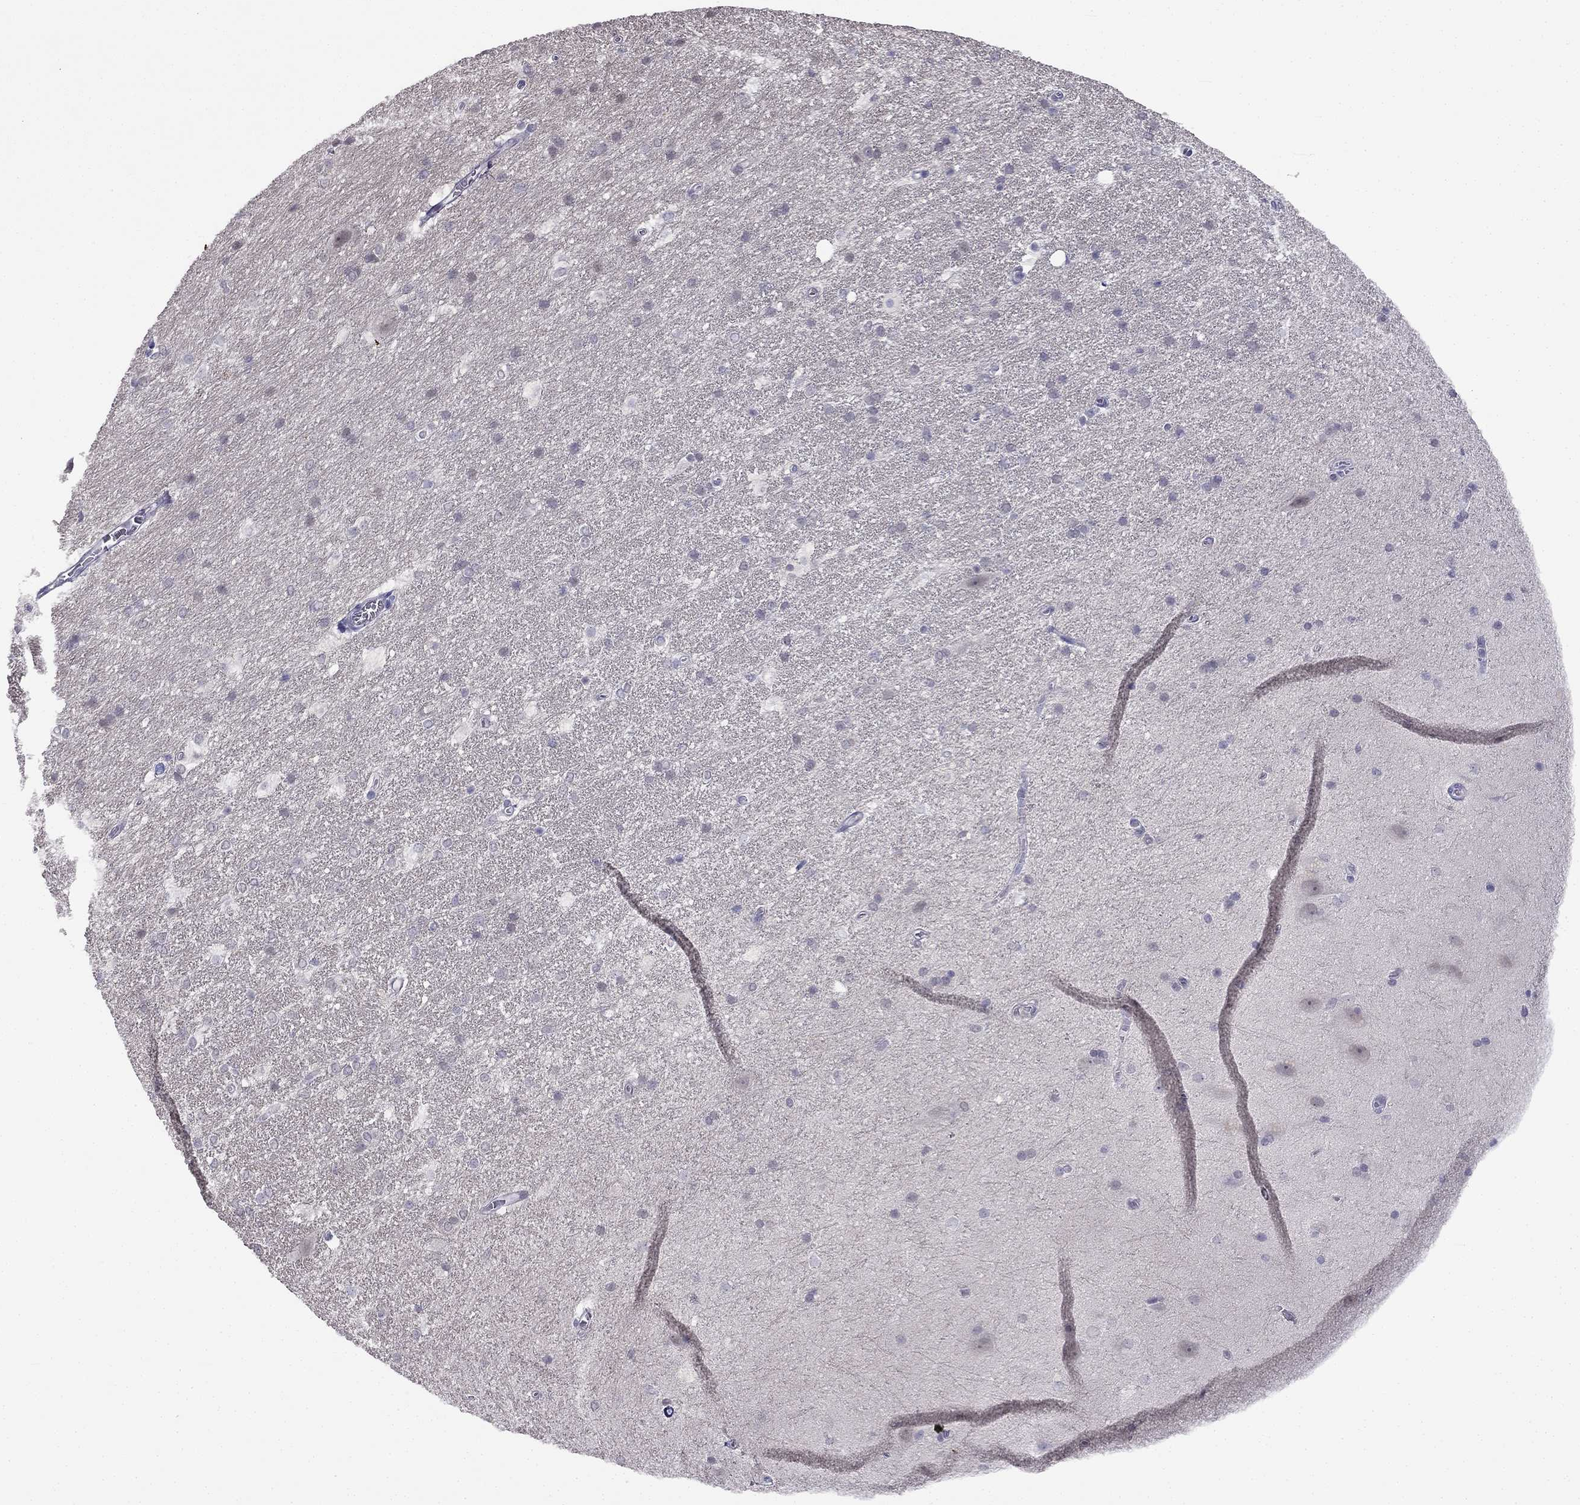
{"staining": {"intensity": "negative", "quantity": "none", "location": "none"}, "tissue": "hippocampus", "cell_type": "Glial cells", "image_type": "normal", "snomed": [{"axis": "morphology", "description": "Normal tissue, NOS"}, {"axis": "topography", "description": "Cerebral cortex"}, {"axis": "topography", "description": "Hippocampus"}], "caption": "IHC photomicrograph of normal human hippocampus stained for a protein (brown), which shows no positivity in glial cells.", "gene": "C16orf89", "patient": {"sex": "female", "age": 19}}